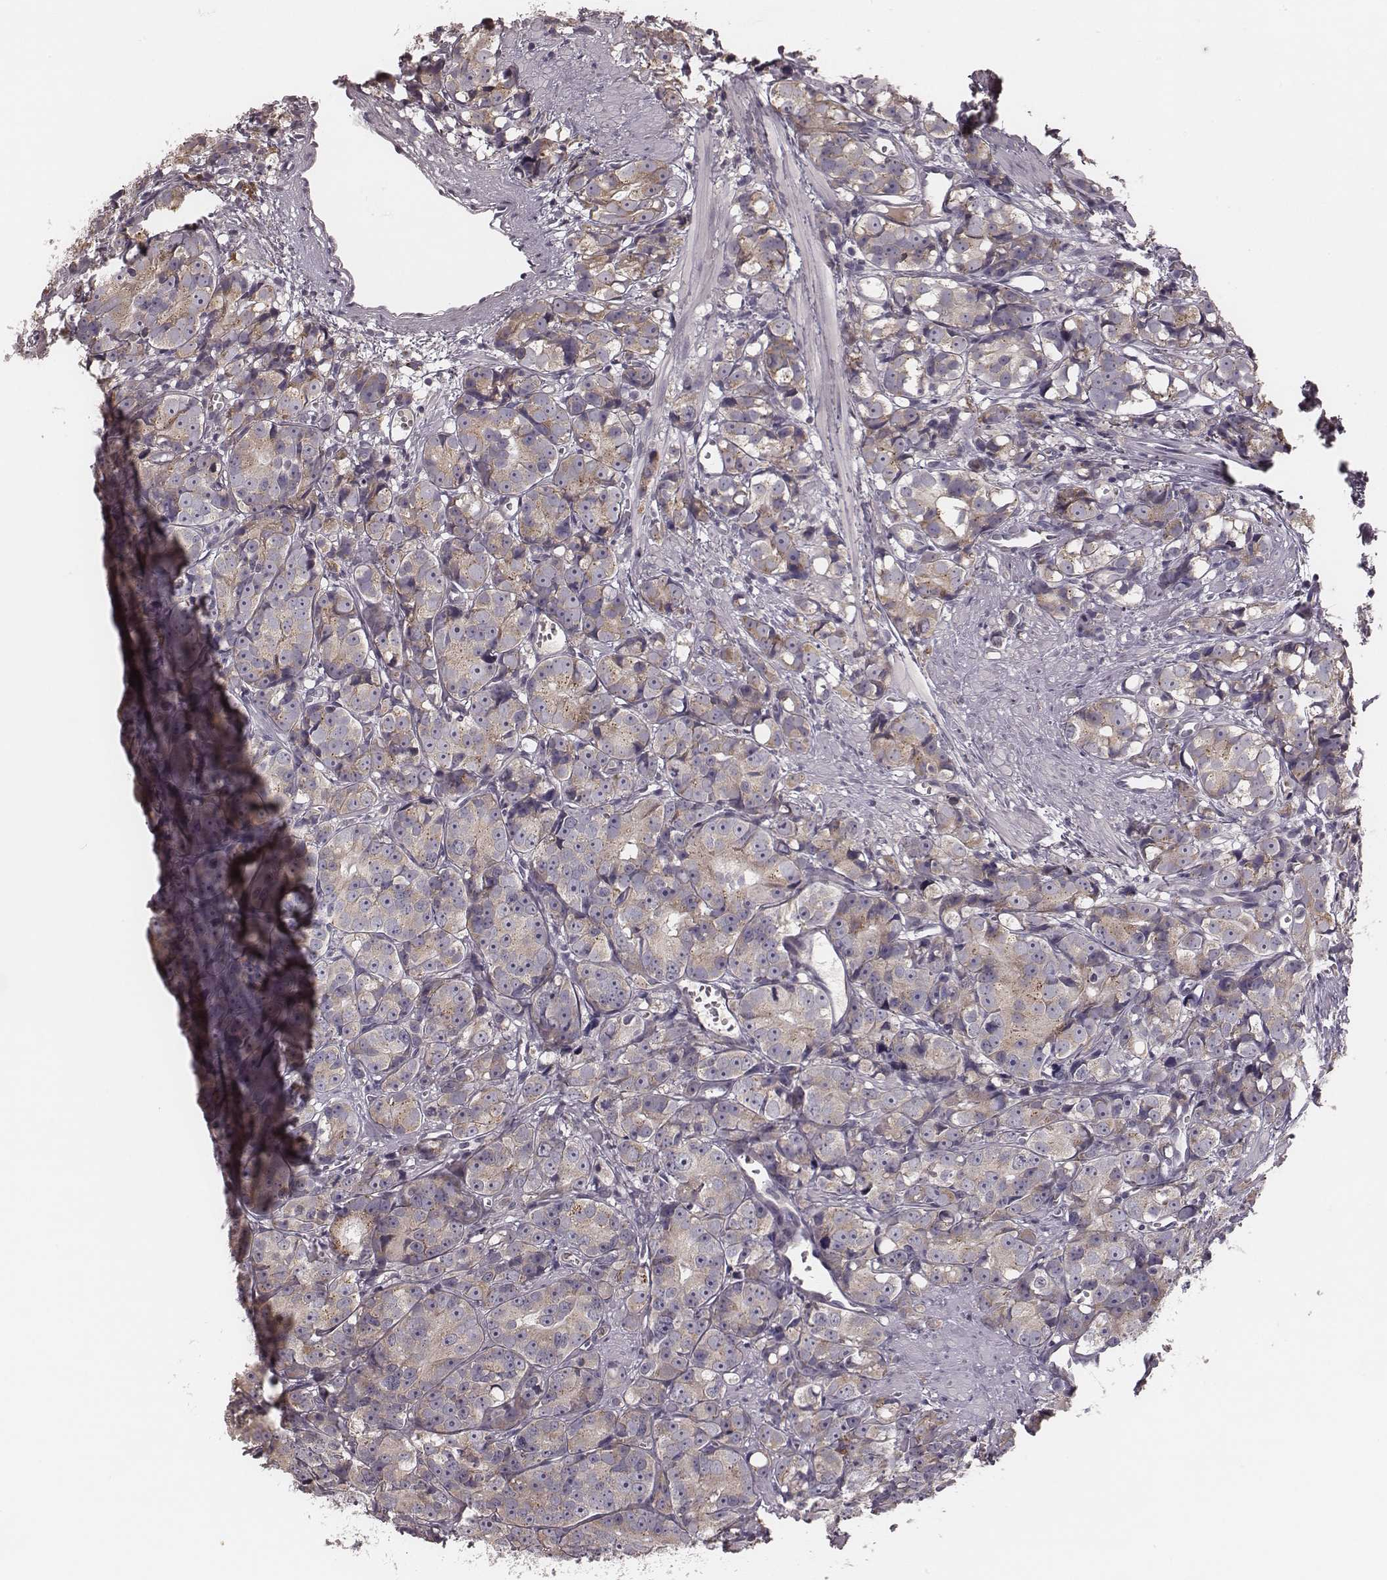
{"staining": {"intensity": "moderate", "quantity": "<25%", "location": "cytoplasmic/membranous"}, "tissue": "prostate cancer", "cell_type": "Tumor cells", "image_type": "cancer", "snomed": [{"axis": "morphology", "description": "Adenocarcinoma, High grade"}, {"axis": "topography", "description": "Prostate"}], "caption": "Tumor cells demonstrate moderate cytoplasmic/membranous staining in about <25% of cells in high-grade adenocarcinoma (prostate). (Stains: DAB (3,3'-diaminobenzidine) in brown, nuclei in blue, Microscopy: brightfield microscopy at high magnification).", "gene": "P2RX5", "patient": {"sex": "male", "age": 77}}